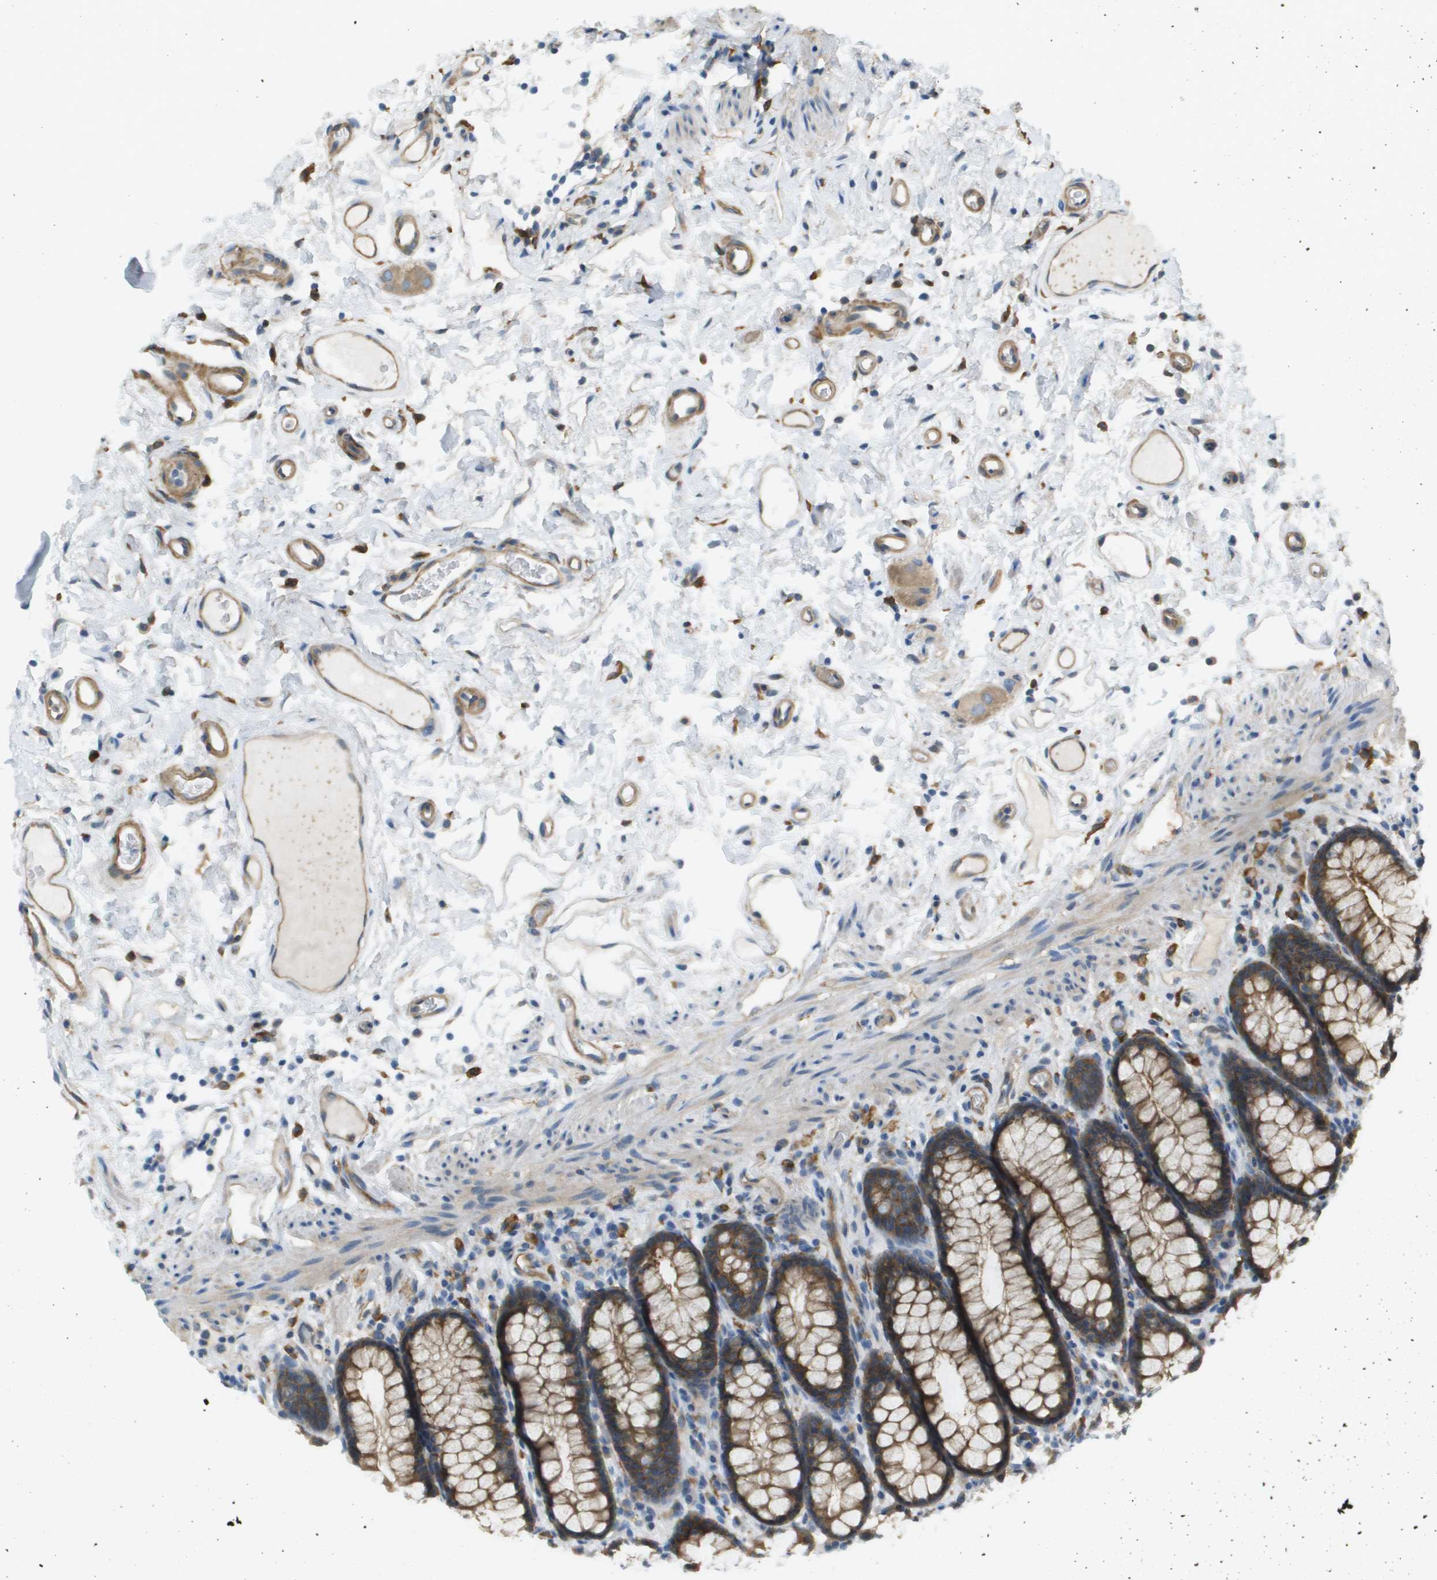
{"staining": {"intensity": "strong", "quantity": ">75%", "location": "cytoplasmic/membranous"}, "tissue": "rectum", "cell_type": "Glandular cells", "image_type": "normal", "snomed": [{"axis": "morphology", "description": "Normal tissue, NOS"}, {"axis": "topography", "description": "Rectum"}], "caption": "Glandular cells exhibit high levels of strong cytoplasmic/membranous staining in approximately >75% of cells in unremarkable human rectum.", "gene": "CORO1B", "patient": {"sex": "male", "age": 92}}